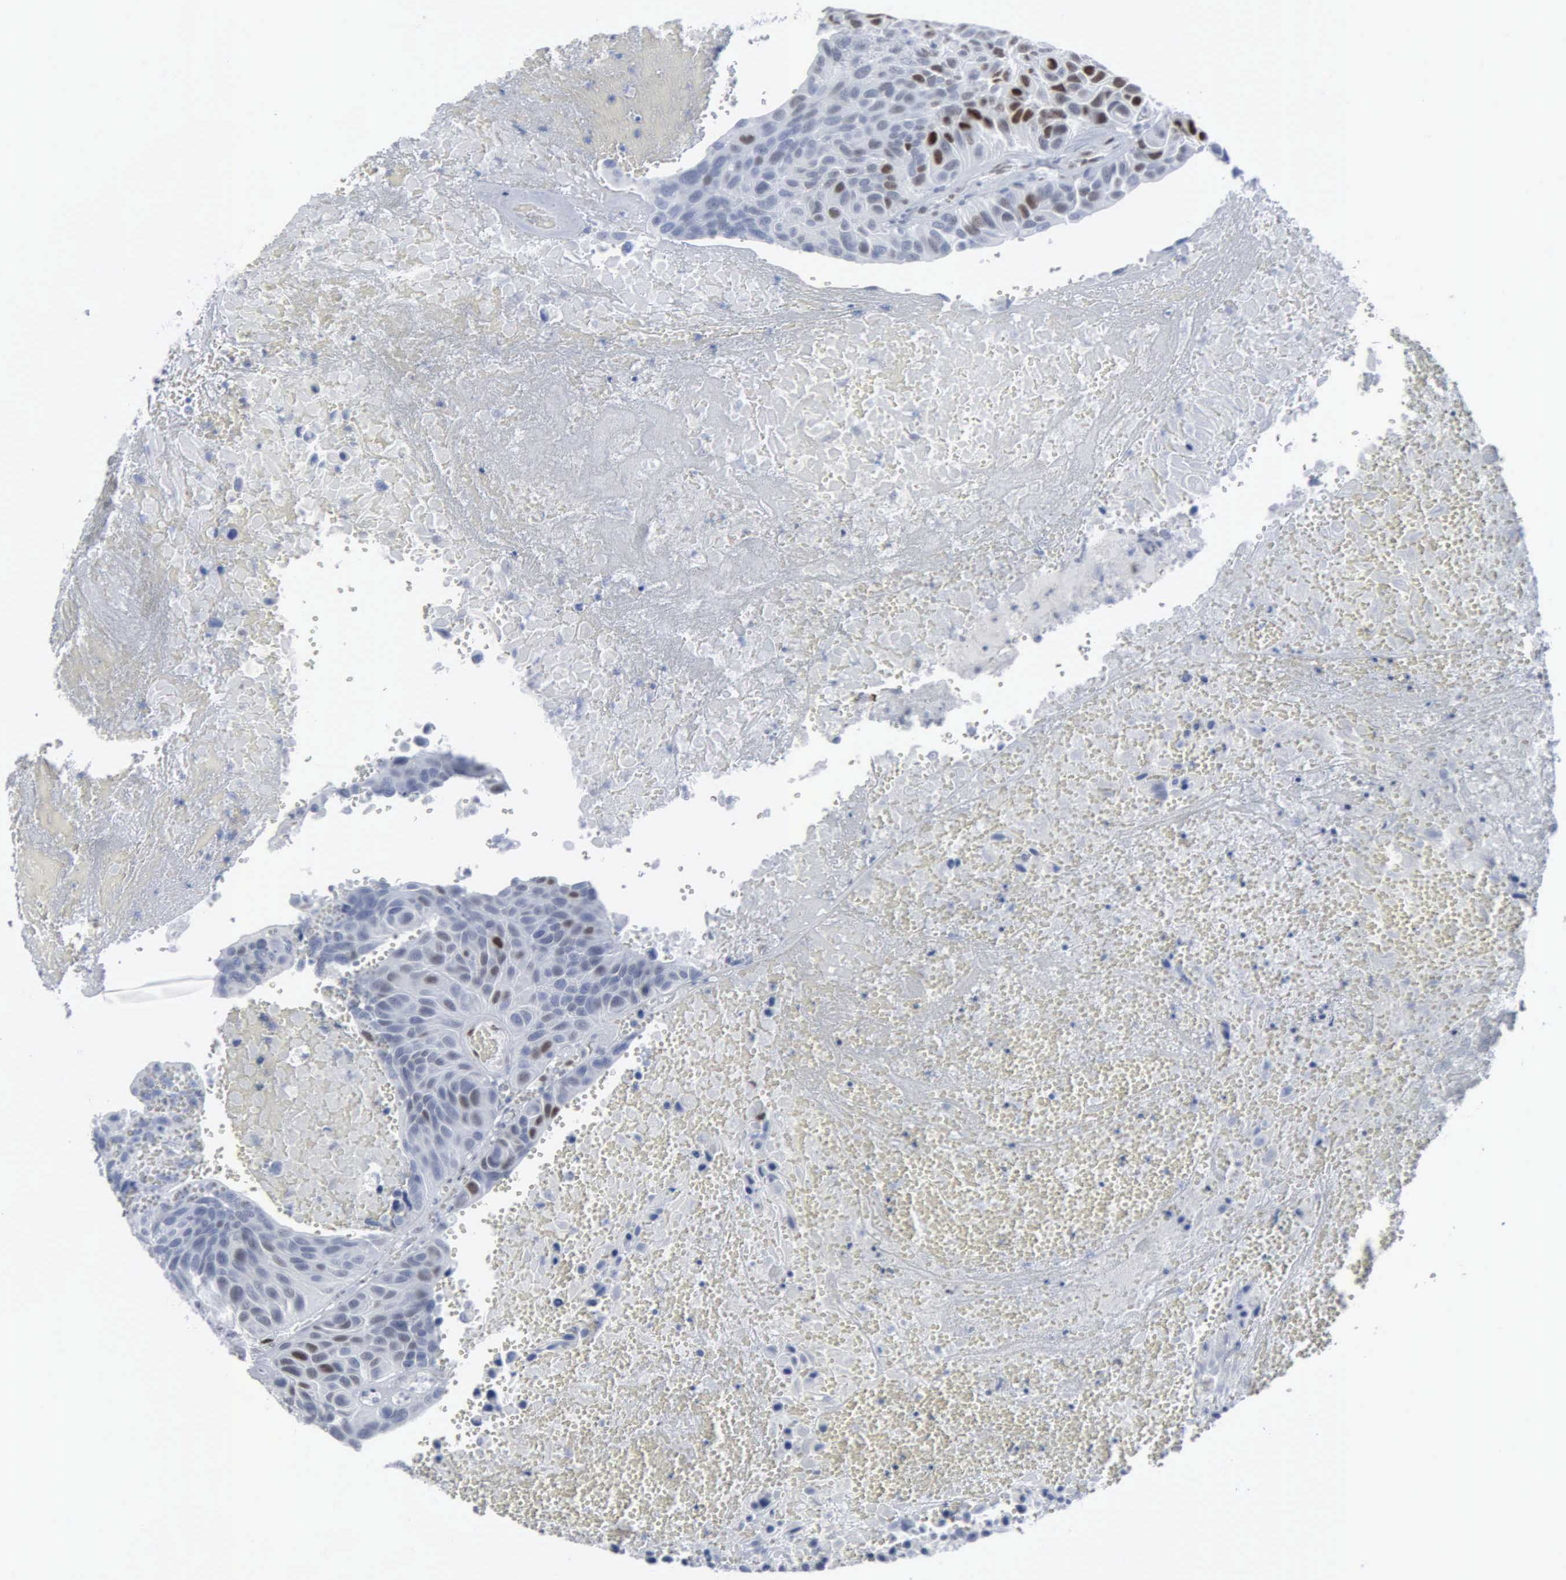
{"staining": {"intensity": "moderate", "quantity": "<25%", "location": "nuclear"}, "tissue": "urothelial cancer", "cell_type": "Tumor cells", "image_type": "cancer", "snomed": [{"axis": "morphology", "description": "Urothelial carcinoma, High grade"}, {"axis": "topography", "description": "Urinary bladder"}], "caption": "Immunohistochemistry staining of urothelial cancer, which demonstrates low levels of moderate nuclear expression in approximately <25% of tumor cells indicating moderate nuclear protein expression. The staining was performed using DAB (3,3'-diaminobenzidine) (brown) for protein detection and nuclei were counterstained in hematoxylin (blue).", "gene": "CCND3", "patient": {"sex": "male", "age": 66}}